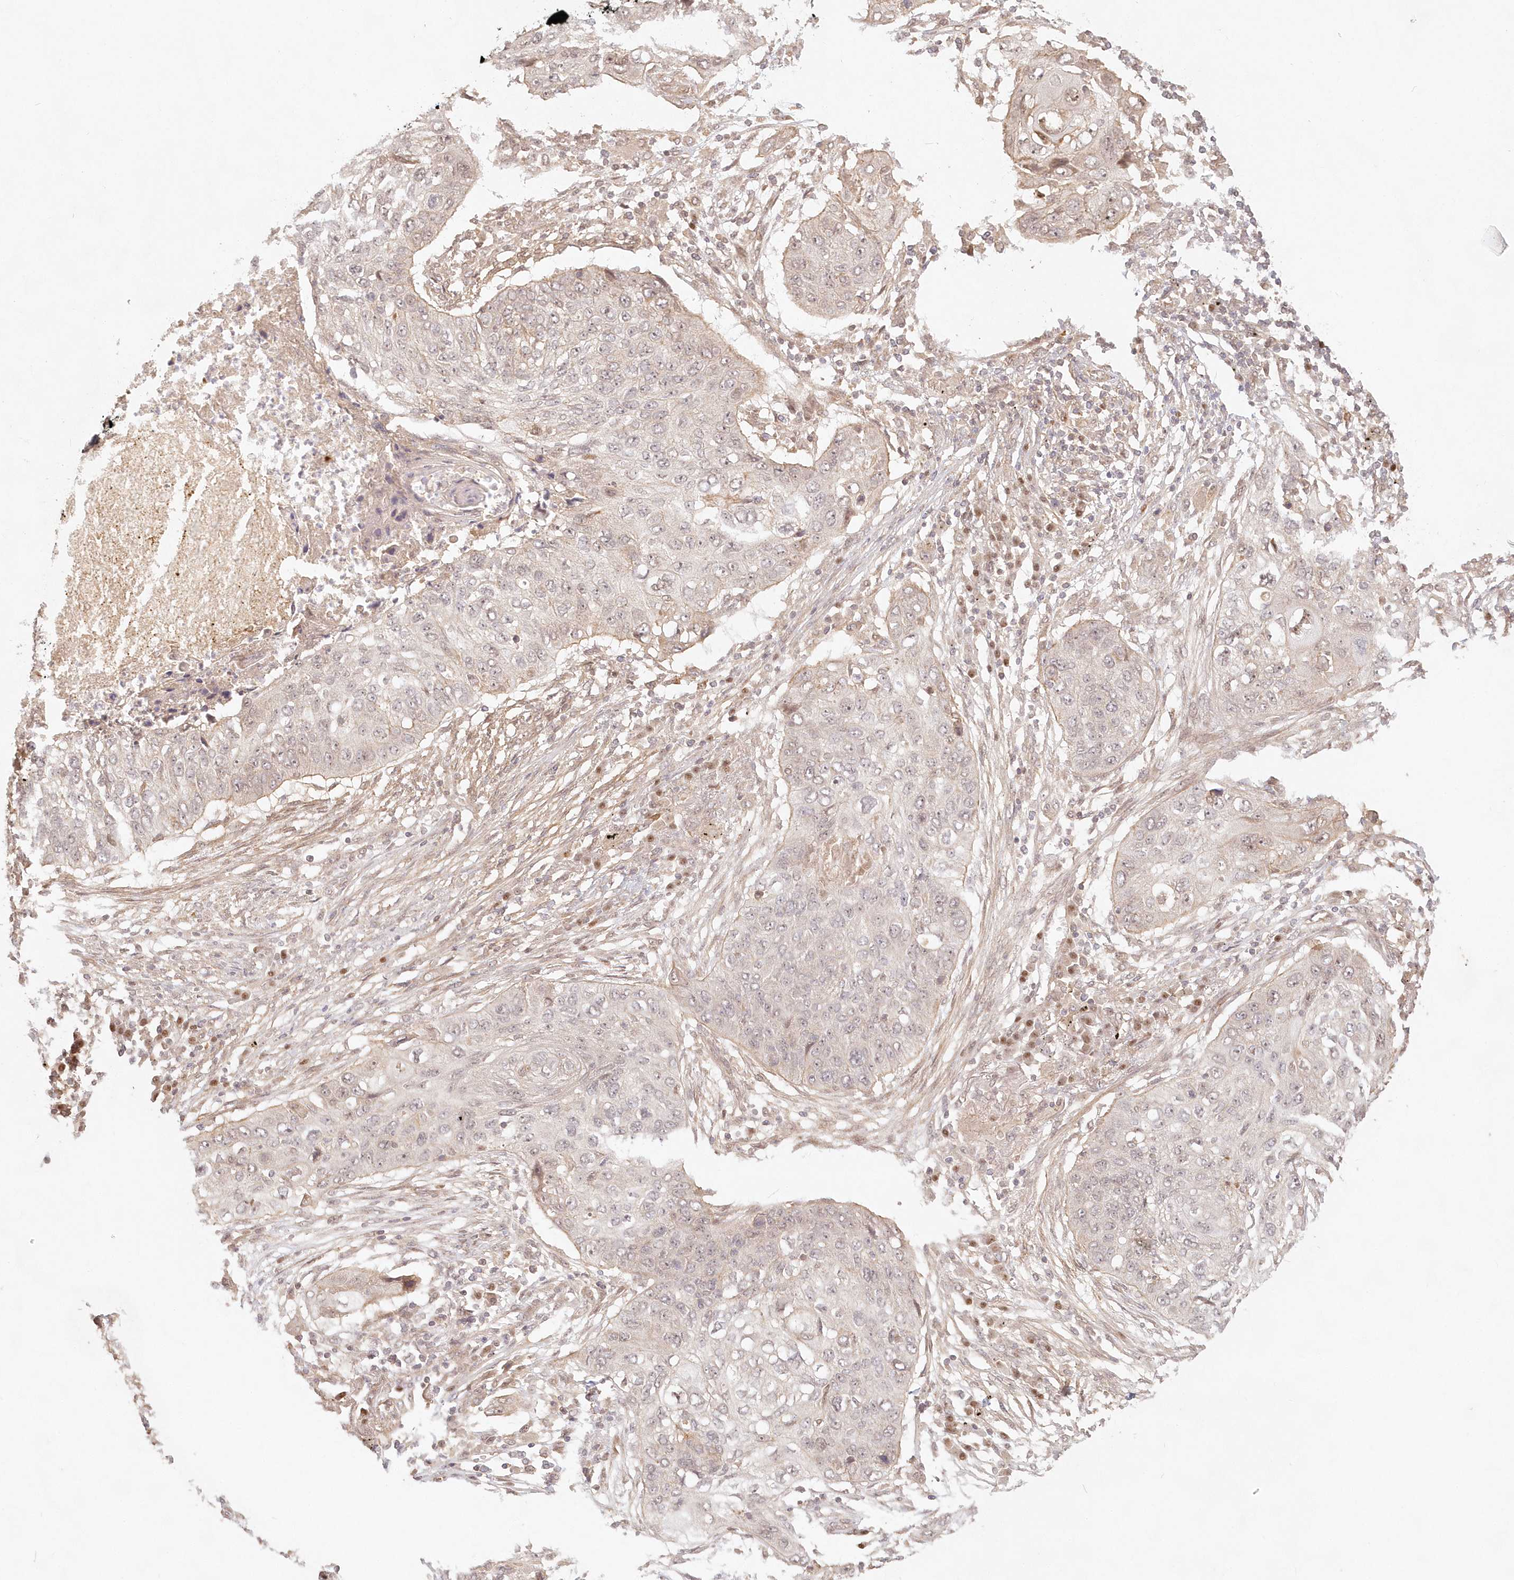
{"staining": {"intensity": "weak", "quantity": "<25%", "location": "cytoplasmic/membranous"}, "tissue": "lung cancer", "cell_type": "Tumor cells", "image_type": "cancer", "snomed": [{"axis": "morphology", "description": "Squamous cell carcinoma, NOS"}, {"axis": "topography", "description": "Lung"}], "caption": "Immunohistochemistry image of lung squamous cell carcinoma stained for a protein (brown), which shows no expression in tumor cells.", "gene": "KIAA0232", "patient": {"sex": "female", "age": 63}}